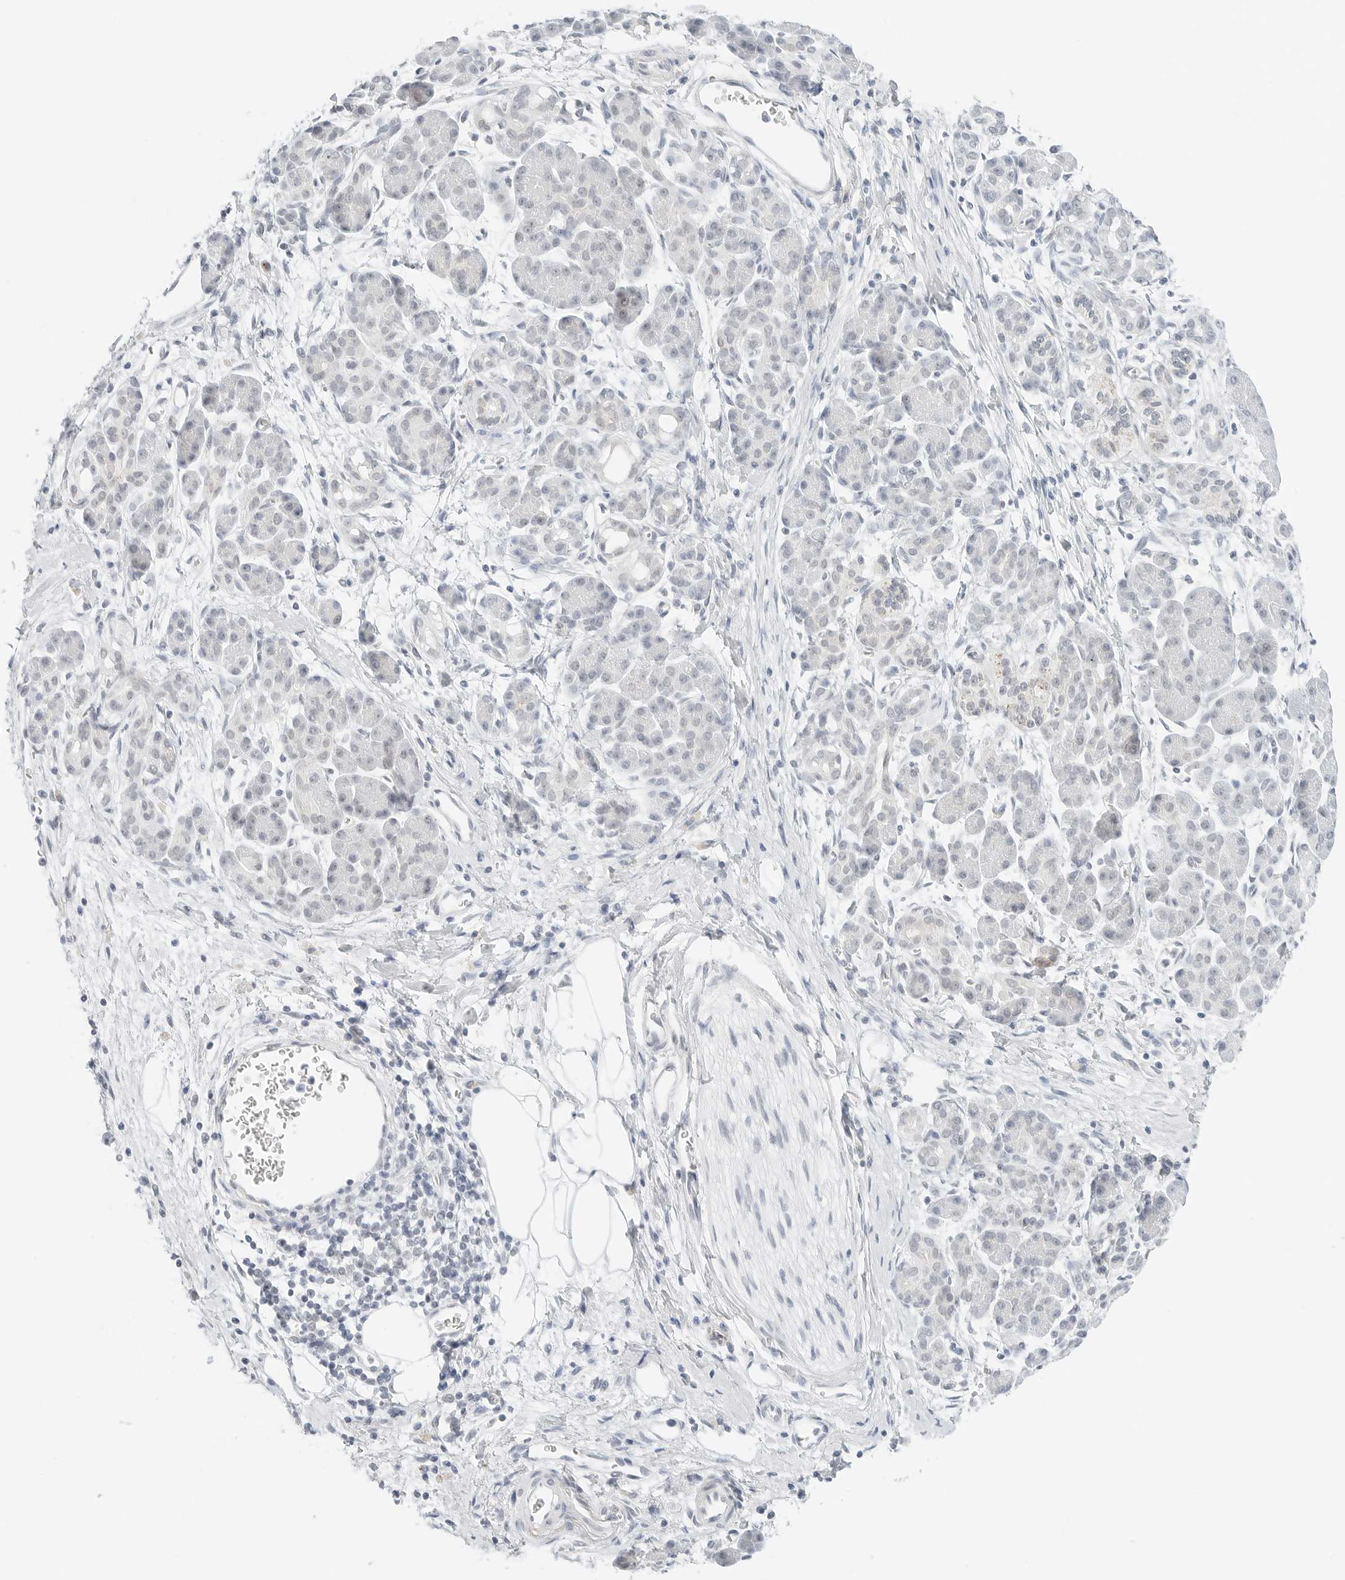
{"staining": {"intensity": "negative", "quantity": "none", "location": "none"}, "tissue": "pancreatic cancer", "cell_type": "Tumor cells", "image_type": "cancer", "snomed": [{"axis": "morphology", "description": "Adenocarcinoma, NOS"}, {"axis": "topography", "description": "Pancreas"}], "caption": "This is an IHC micrograph of human adenocarcinoma (pancreatic). There is no positivity in tumor cells.", "gene": "CCSAP", "patient": {"sex": "male", "age": 58}}